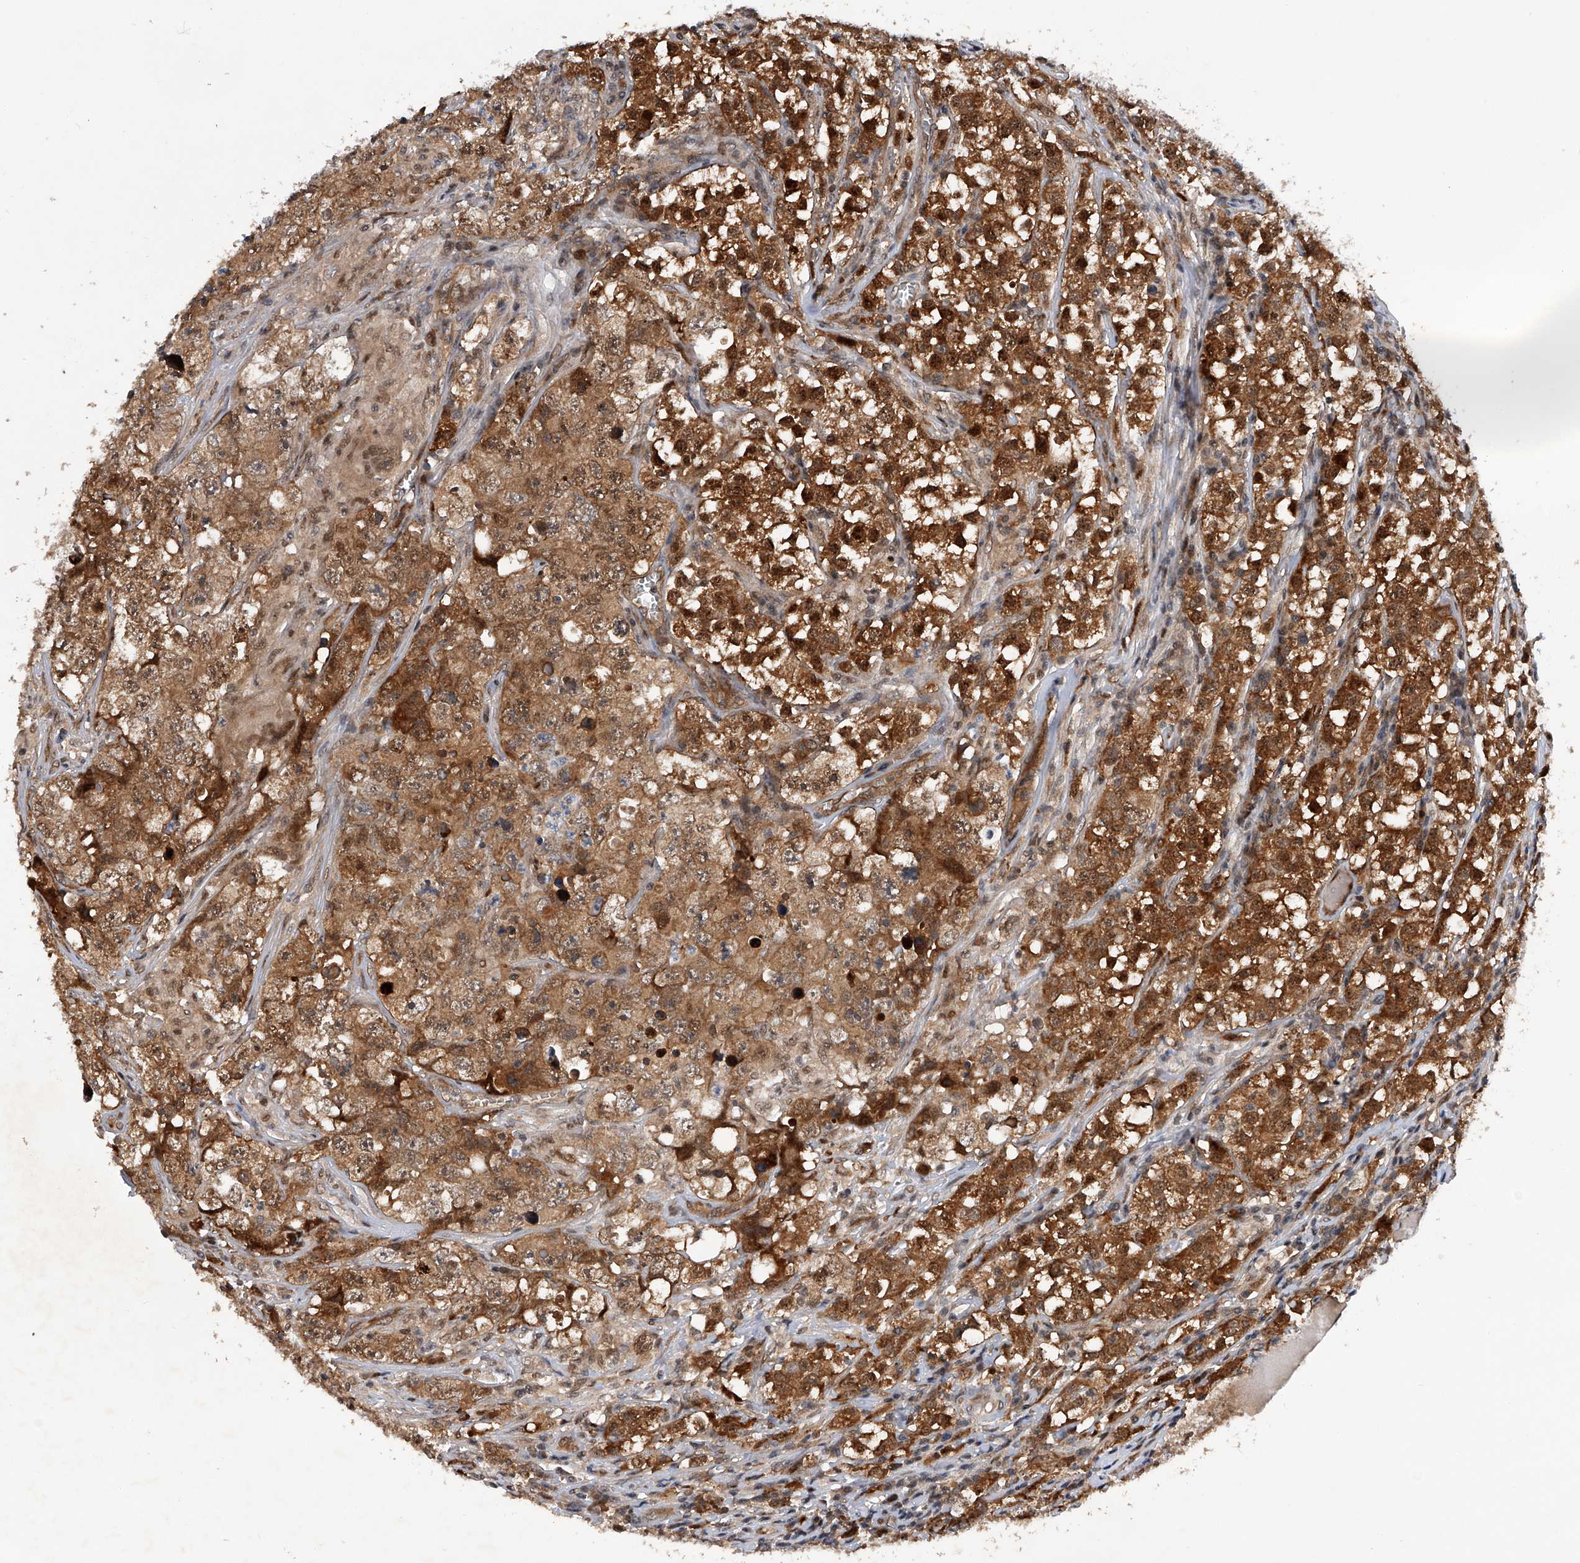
{"staining": {"intensity": "strong", "quantity": ">75%", "location": "cytoplasmic/membranous,nuclear"}, "tissue": "testis cancer", "cell_type": "Tumor cells", "image_type": "cancer", "snomed": [{"axis": "morphology", "description": "Seminoma, NOS"}, {"axis": "morphology", "description": "Carcinoma, Embryonal, NOS"}, {"axis": "topography", "description": "Testis"}], "caption": "Protein staining by immunohistochemistry exhibits strong cytoplasmic/membranous and nuclear positivity in approximately >75% of tumor cells in testis cancer.", "gene": "RWDD2A", "patient": {"sex": "male", "age": 43}}